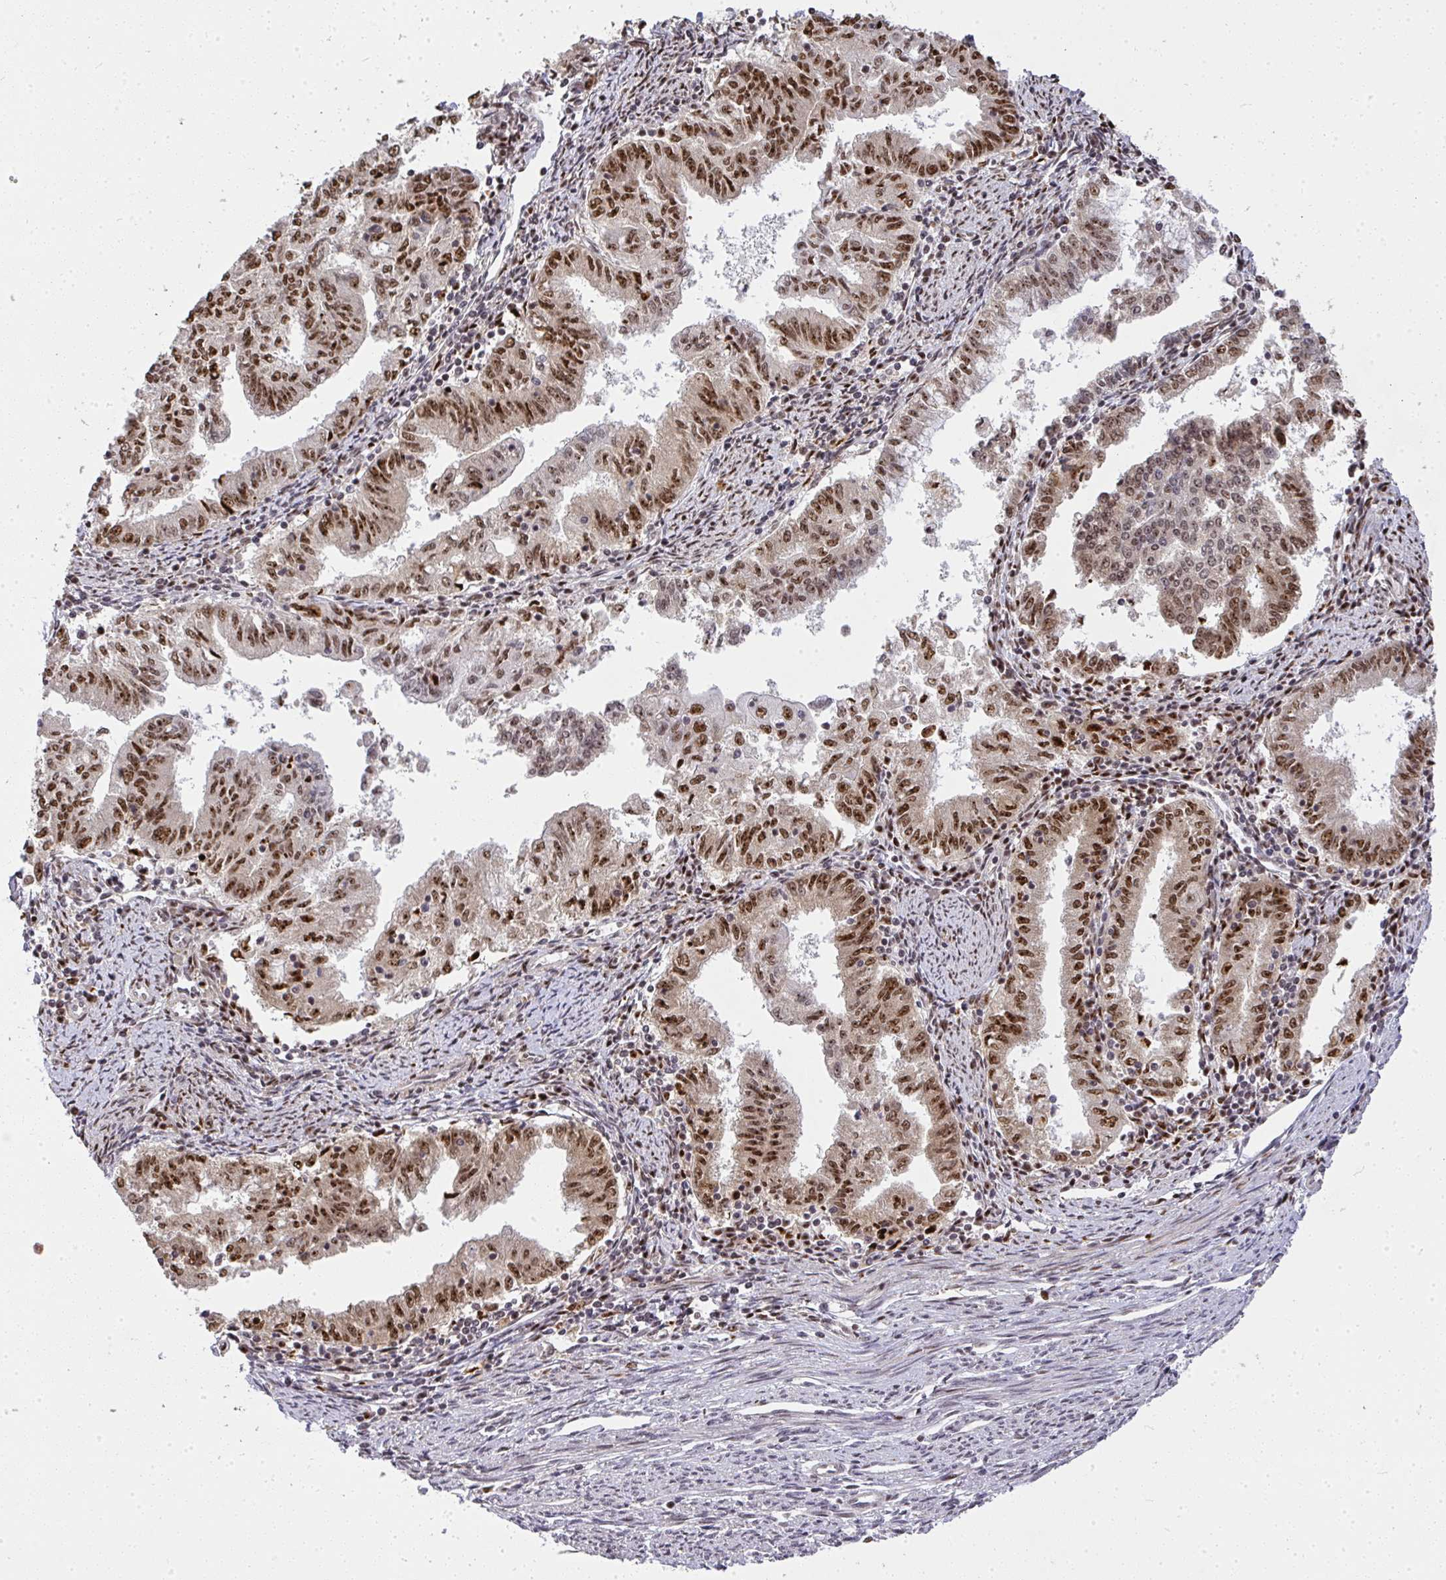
{"staining": {"intensity": "moderate", "quantity": ">75%", "location": "nuclear"}, "tissue": "endometrial cancer", "cell_type": "Tumor cells", "image_type": "cancer", "snomed": [{"axis": "morphology", "description": "Adenocarcinoma, NOS"}, {"axis": "topography", "description": "Endometrium"}], "caption": "Immunohistochemistry (IHC) histopathology image of human adenocarcinoma (endometrial) stained for a protein (brown), which displays medium levels of moderate nuclear staining in approximately >75% of tumor cells.", "gene": "U2AF1", "patient": {"sex": "female", "age": 79}}